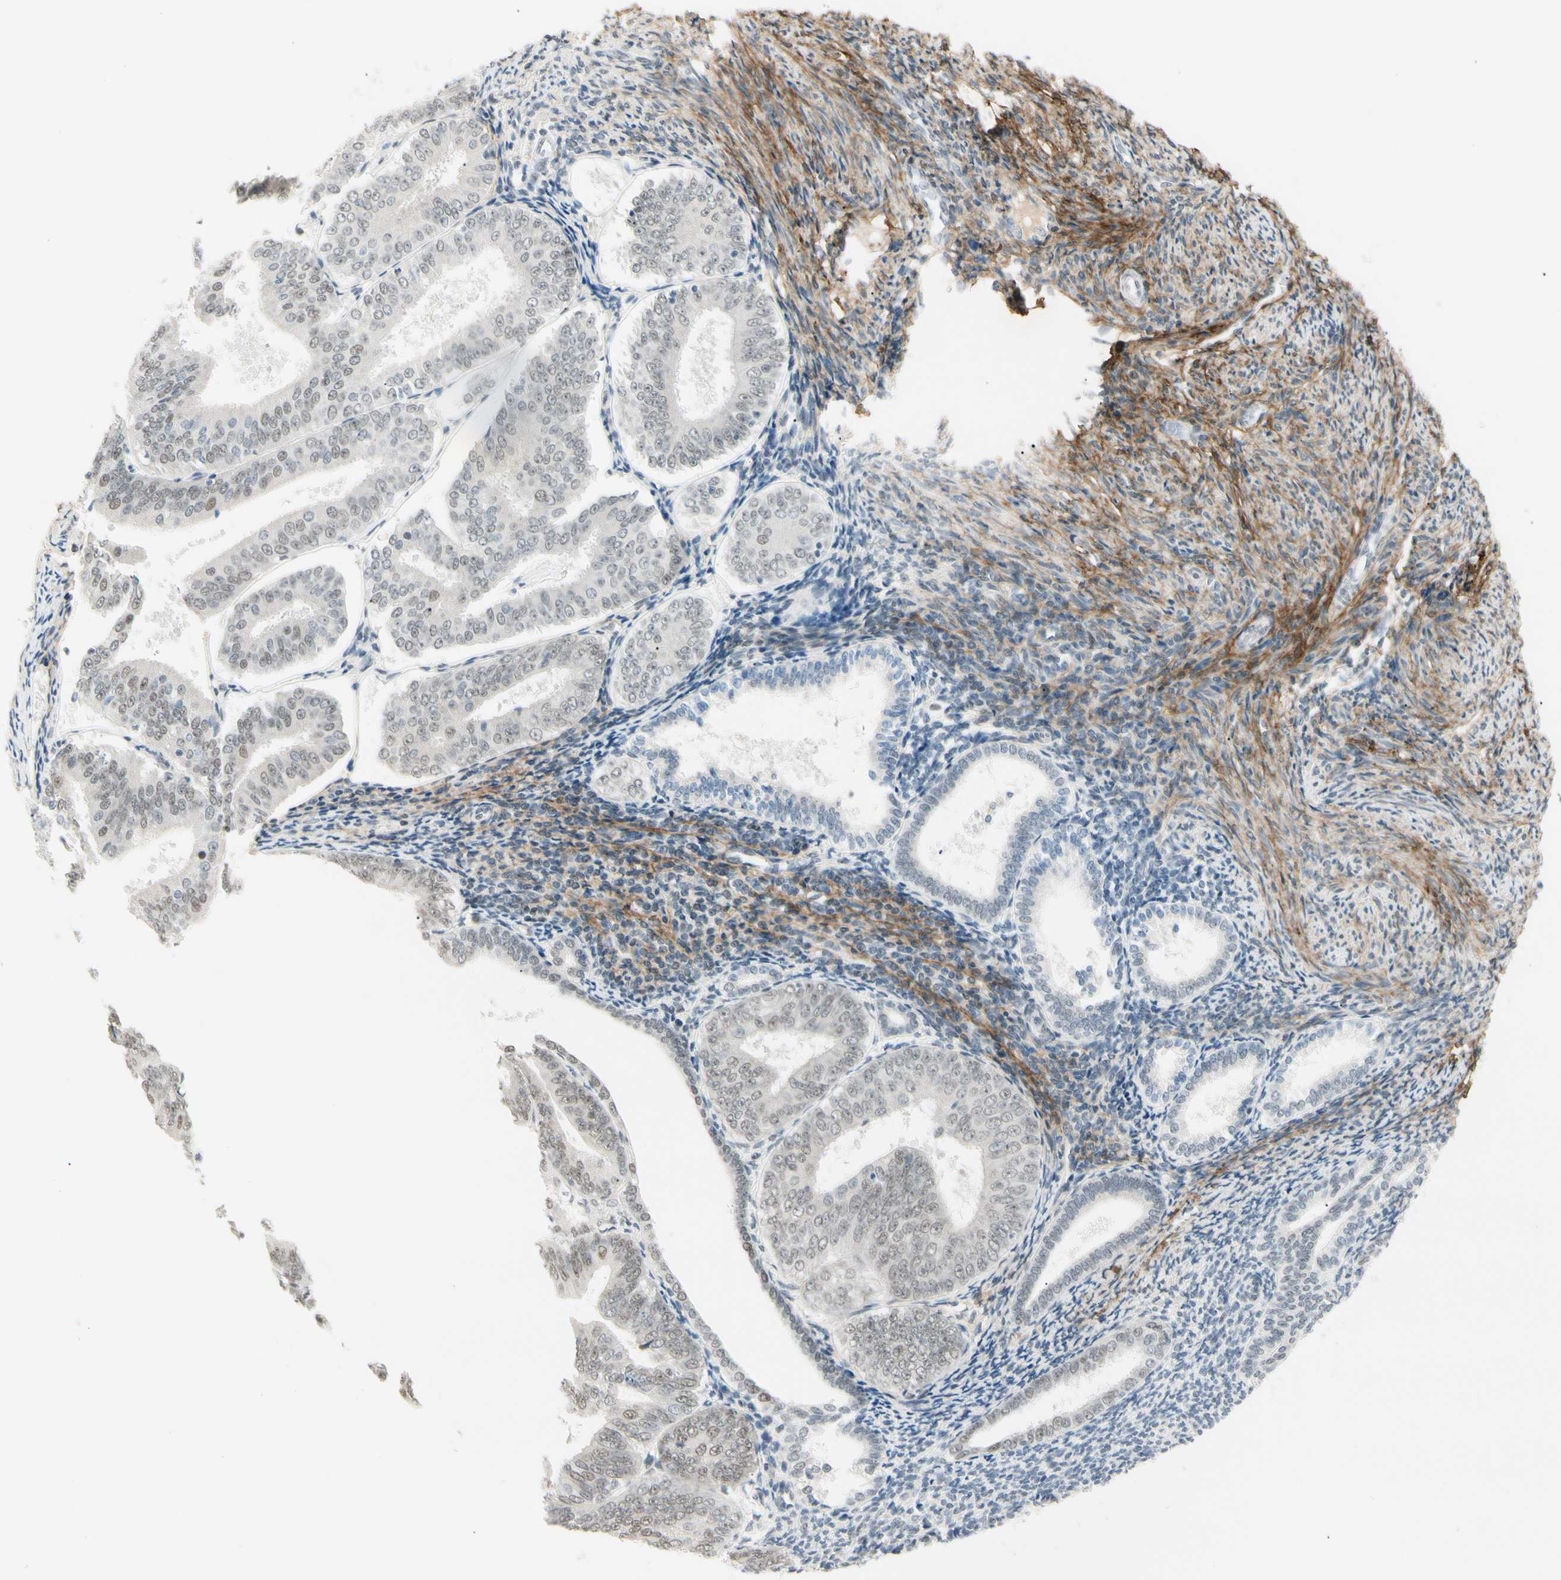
{"staining": {"intensity": "weak", "quantity": "<25%", "location": "nuclear"}, "tissue": "endometrial cancer", "cell_type": "Tumor cells", "image_type": "cancer", "snomed": [{"axis": "morphology", "description": "Adenocarcinoma, NOS"}, {"axis": "topography", "description": "Endometrium"}], "caption": "High power microscopy image of an IHC photomicrograph of adenocarcinoma (endometrial), revealing no significant staining in tumor cells.", "gene": "ASPN", "patient": {"sex": "female", "age": 63}}